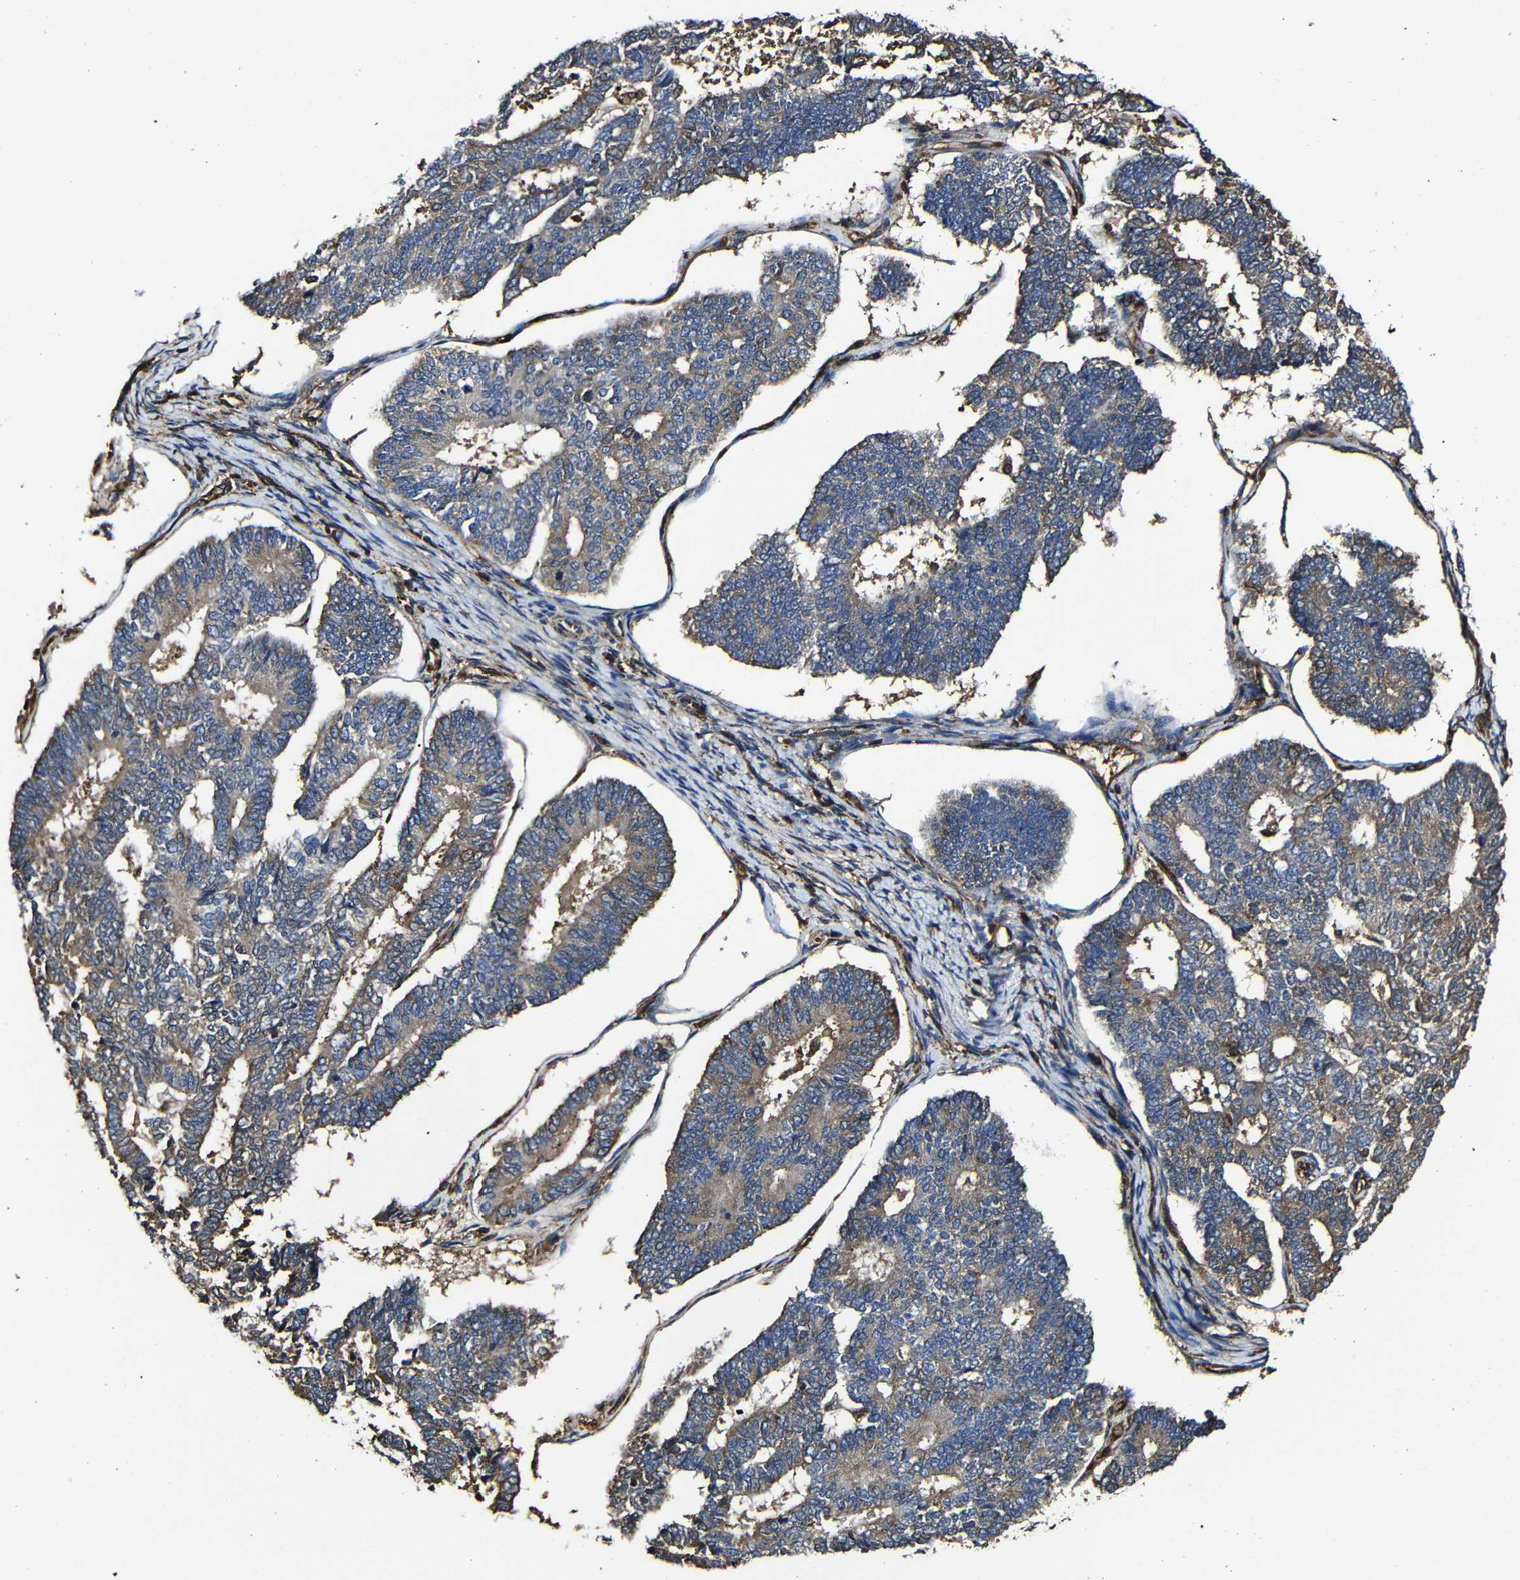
{"staining": {"intensity": "moderate", "quantity": ">75%", "location": "cytoplasmic/membranous"}, "tissue": "endometrial cancer", "cell_type": "Tumor cells", "image_type": "cancer", "snomed": [{"axis": "morphology", "description": "Adenocarcinoma, NOS"}, {"axis": "topography", "description": "Endometrium"}], "caption": "A brown stain highlights moderate cytoplasmic/membranous expression of a protein in endometrial cancer (adenocarcinoma) tumor cells.", "gene": "MSN", "patient": {"sex": "female", "age": 70}}